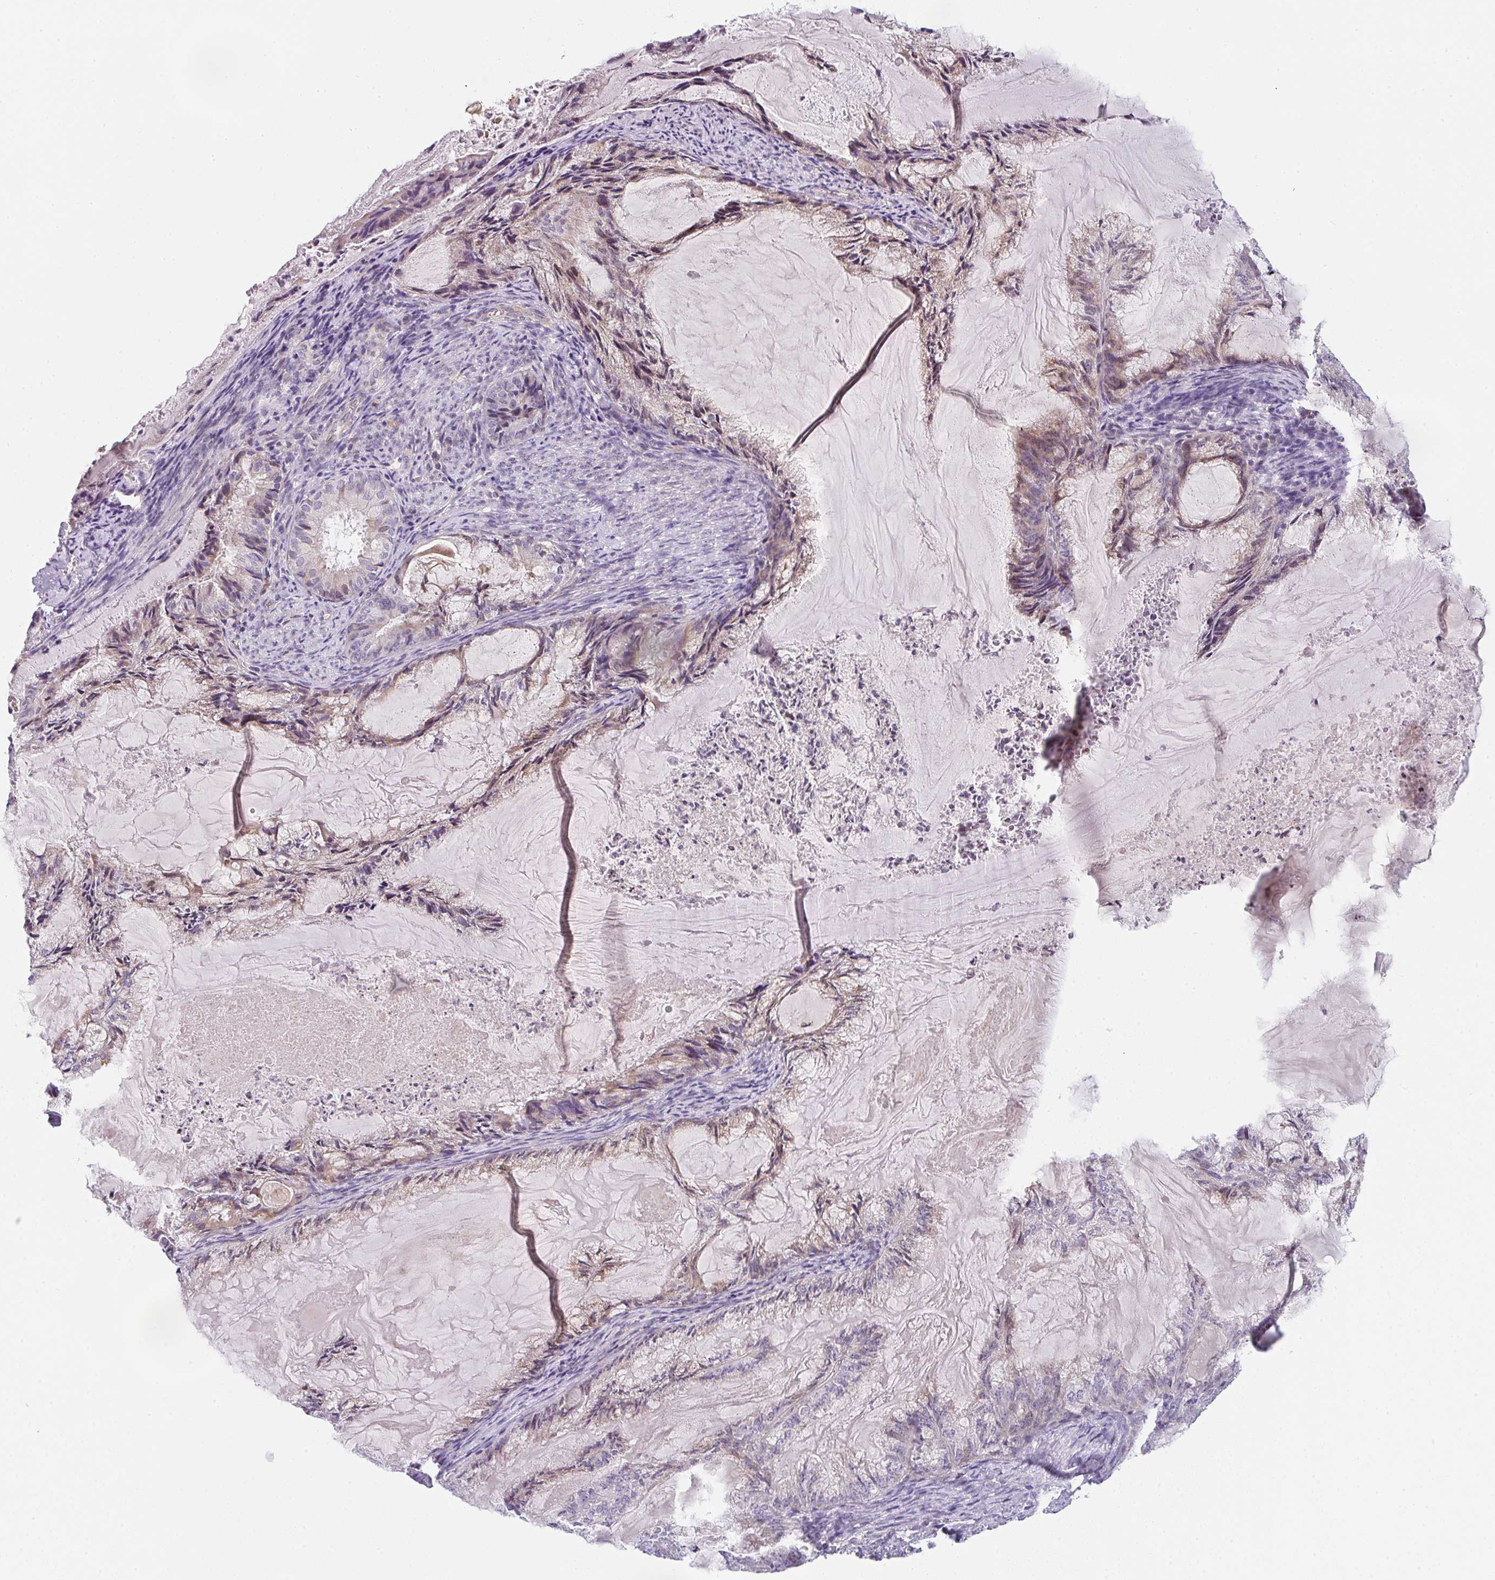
{"staining": {"intensity": "weak", "quantity": "25%-75%", "location": "cytoplasmic/membranous"}, "tissue": "endometrial cancer", "cell_type": "Tumor cells", "image_type": "cancer", "snomed": [{"axis": "morphology", "description": "Adenocarcinoma, NOS"}, {"axis": "topography", "description": "Endometrium"}], "caption": "Human adenocarcinoma (endometrial) stained with a protein marker reveals weak staining in tumor cells.", "gene": "TNFRSF10A", "patient": {"sex": "female", "age": 86}}